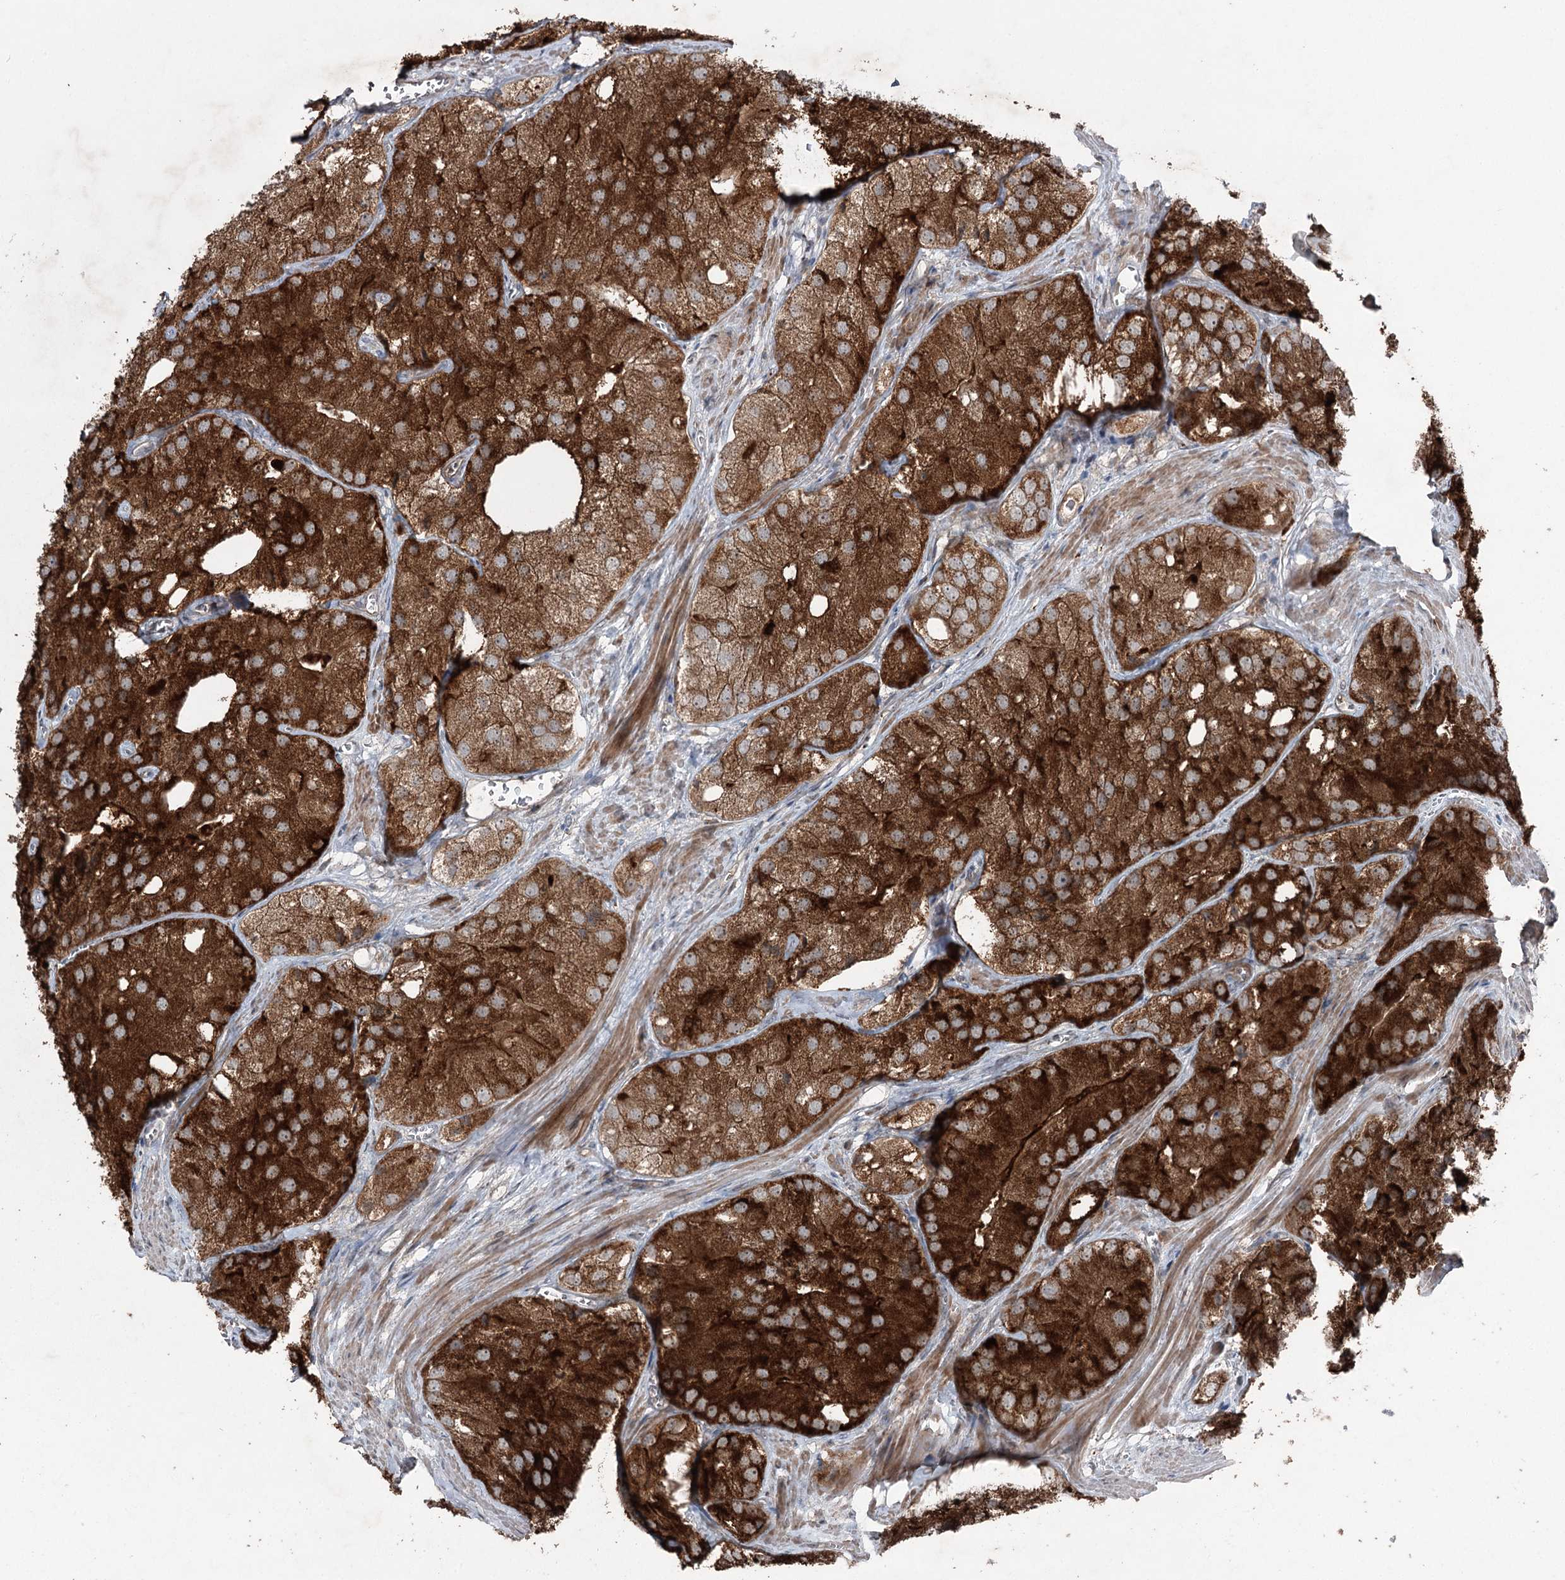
{"staining": {"intensity": "strong", "quantity": ">75%", "location": "cytoplasmic/membranous"}, "tissue": "prostate cancer", "cell_type": "Tumor cells", "image_type": "cancer", "snomed": [{"axis": "morphology", "description": "Adenocarcinoma, Low grade"}, {"axis": "topography", "description": "Prostate"}], "caption": "There is high levels of strong cytoplasmic/membranous expression in tumor cells of low-grade adenocarcinoma (prostate), as demonstrated by immunohistochemical staining (brown color).", "gene": "MAPK8IP2", "patient": {"sex": "male", "age": 69}}